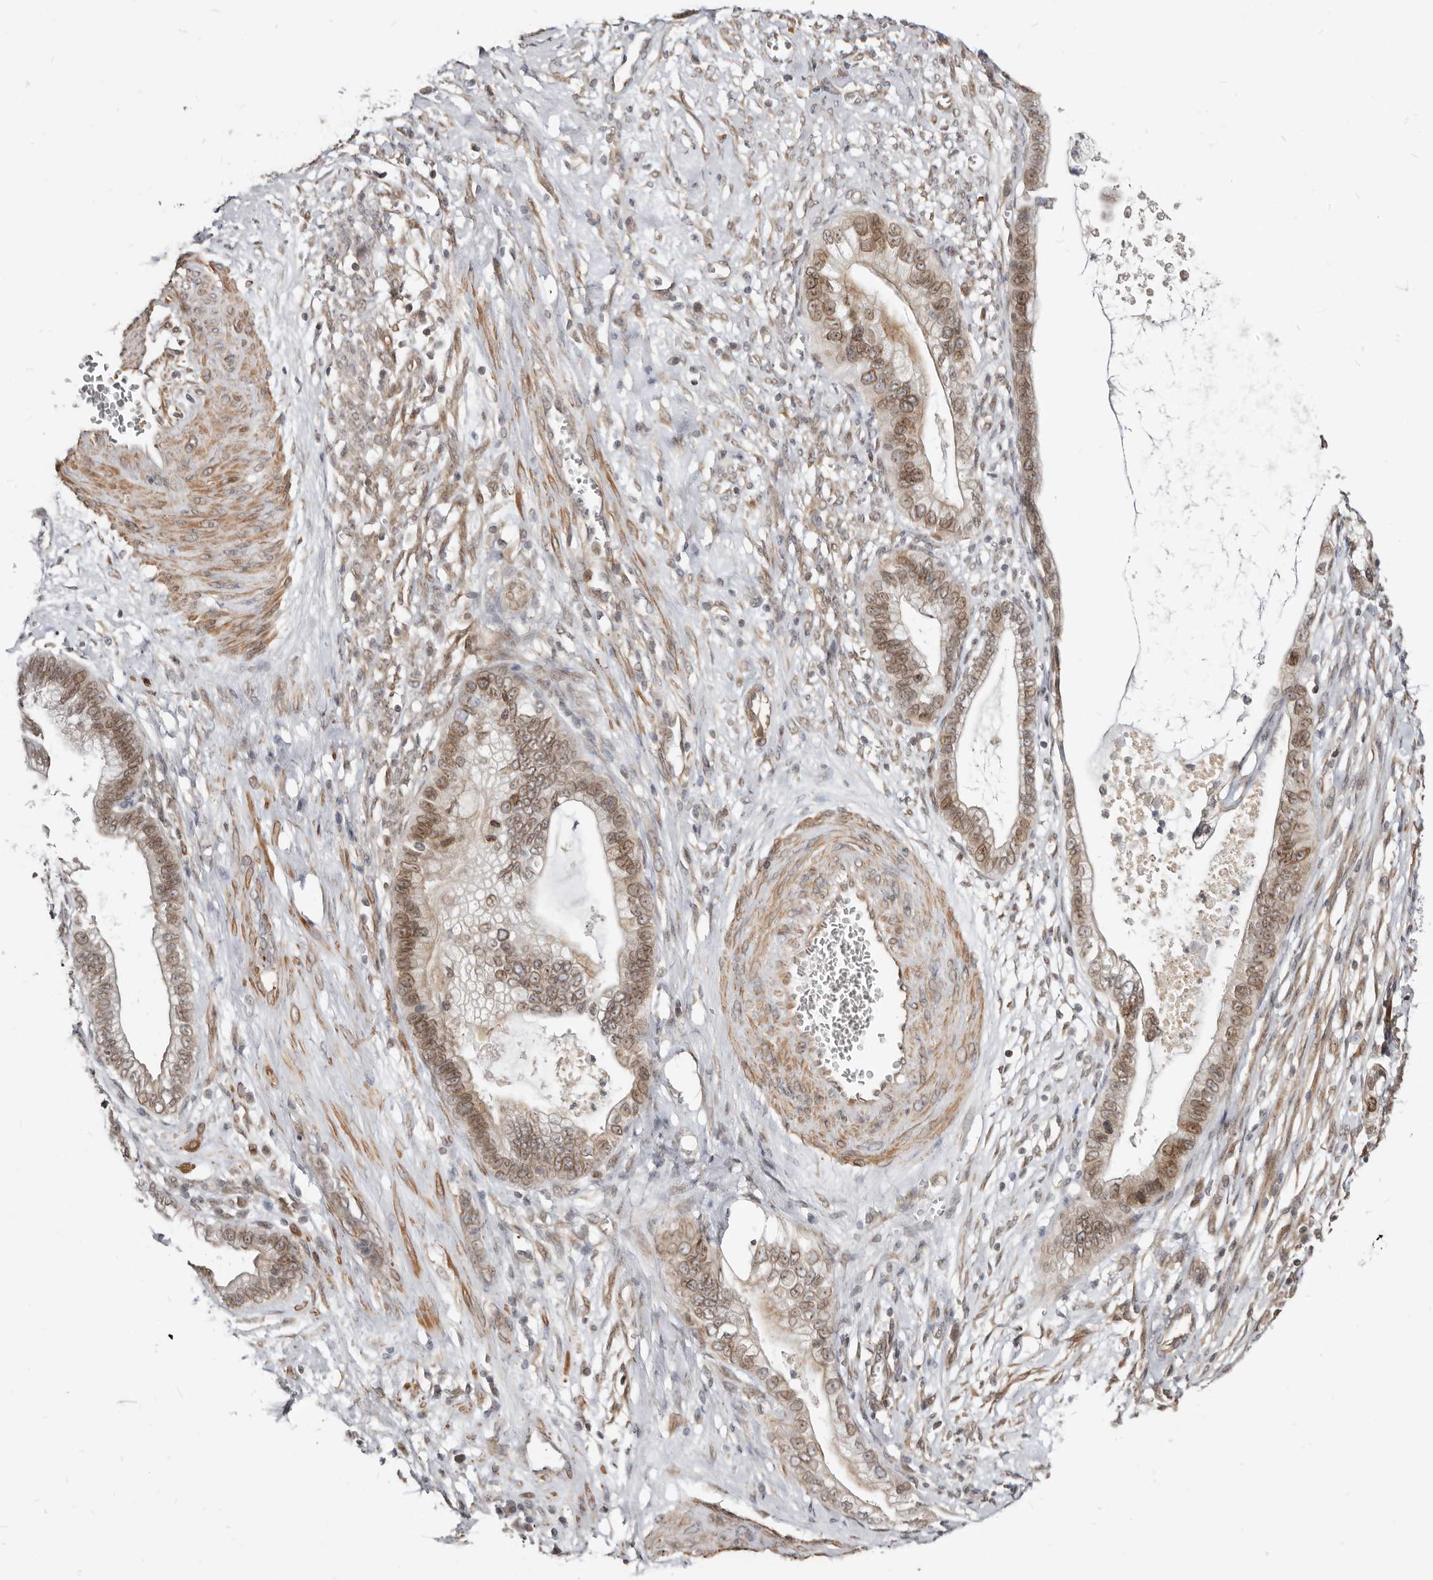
{"staining": {"intensity": "weak", "quantity": ">75%", "location": "cytoplasmic/membranous,nuclear"}, "tissue": "cervical cancer", "cell_type": "Tumor cells", "image_type": "cancer", "snomed": [{"axis": "morphology", "description": "Adenocarcinoma, NOS"}, {"axis": "topography", "description": "Cervix"}], "caption": "Human adenocarcinoma (cervical) stained with a brown dye reveals weak cytoplasmic/membranous and nuclear positive expression in about >75% of tumor cells.", "gene": "NUP153", "patient": {"sex": "female", "age": 44}}